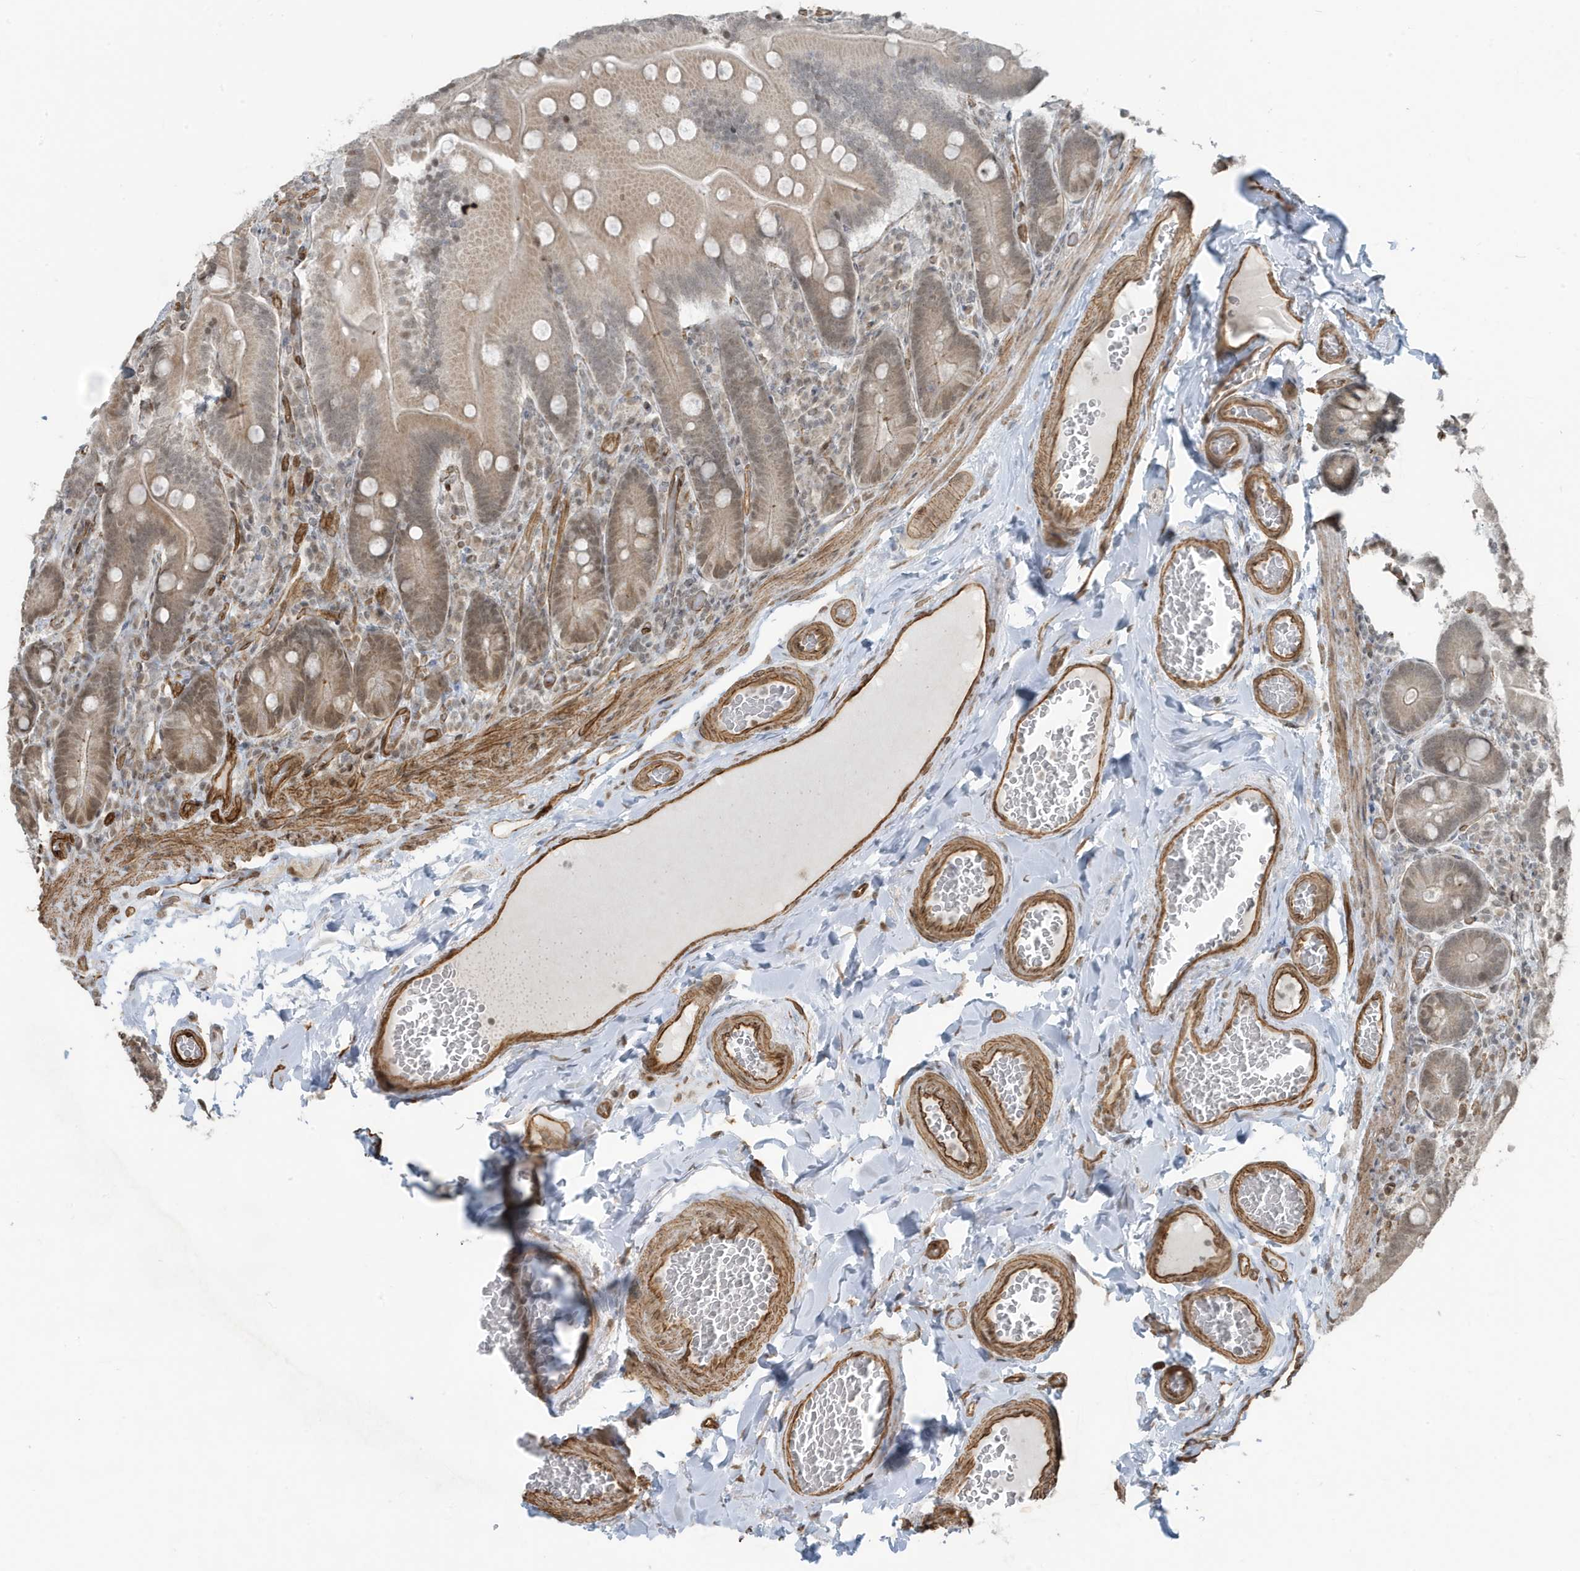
{"staining": {"intensity": "weak", "quantity": "25%-75%", "location": "cytoplasmic/membranous"}, "tissue": "duodenum", "cell_type": "Glandular cells", "image_type": "normal", "snomed": [{"axis": "morphology", "description": "Normal tissue, NOS"}, {"axis": "topography", "description": "Duodenum"}], "caption": "DAB immunohistochemical staining of unremarkable human duodenum shows weak cytoplasmic/membranous protein staining in about 25%-75% of glandular cells.", "gene": "CHCHD4", "patient": {"sex": "female", "age": 62}}